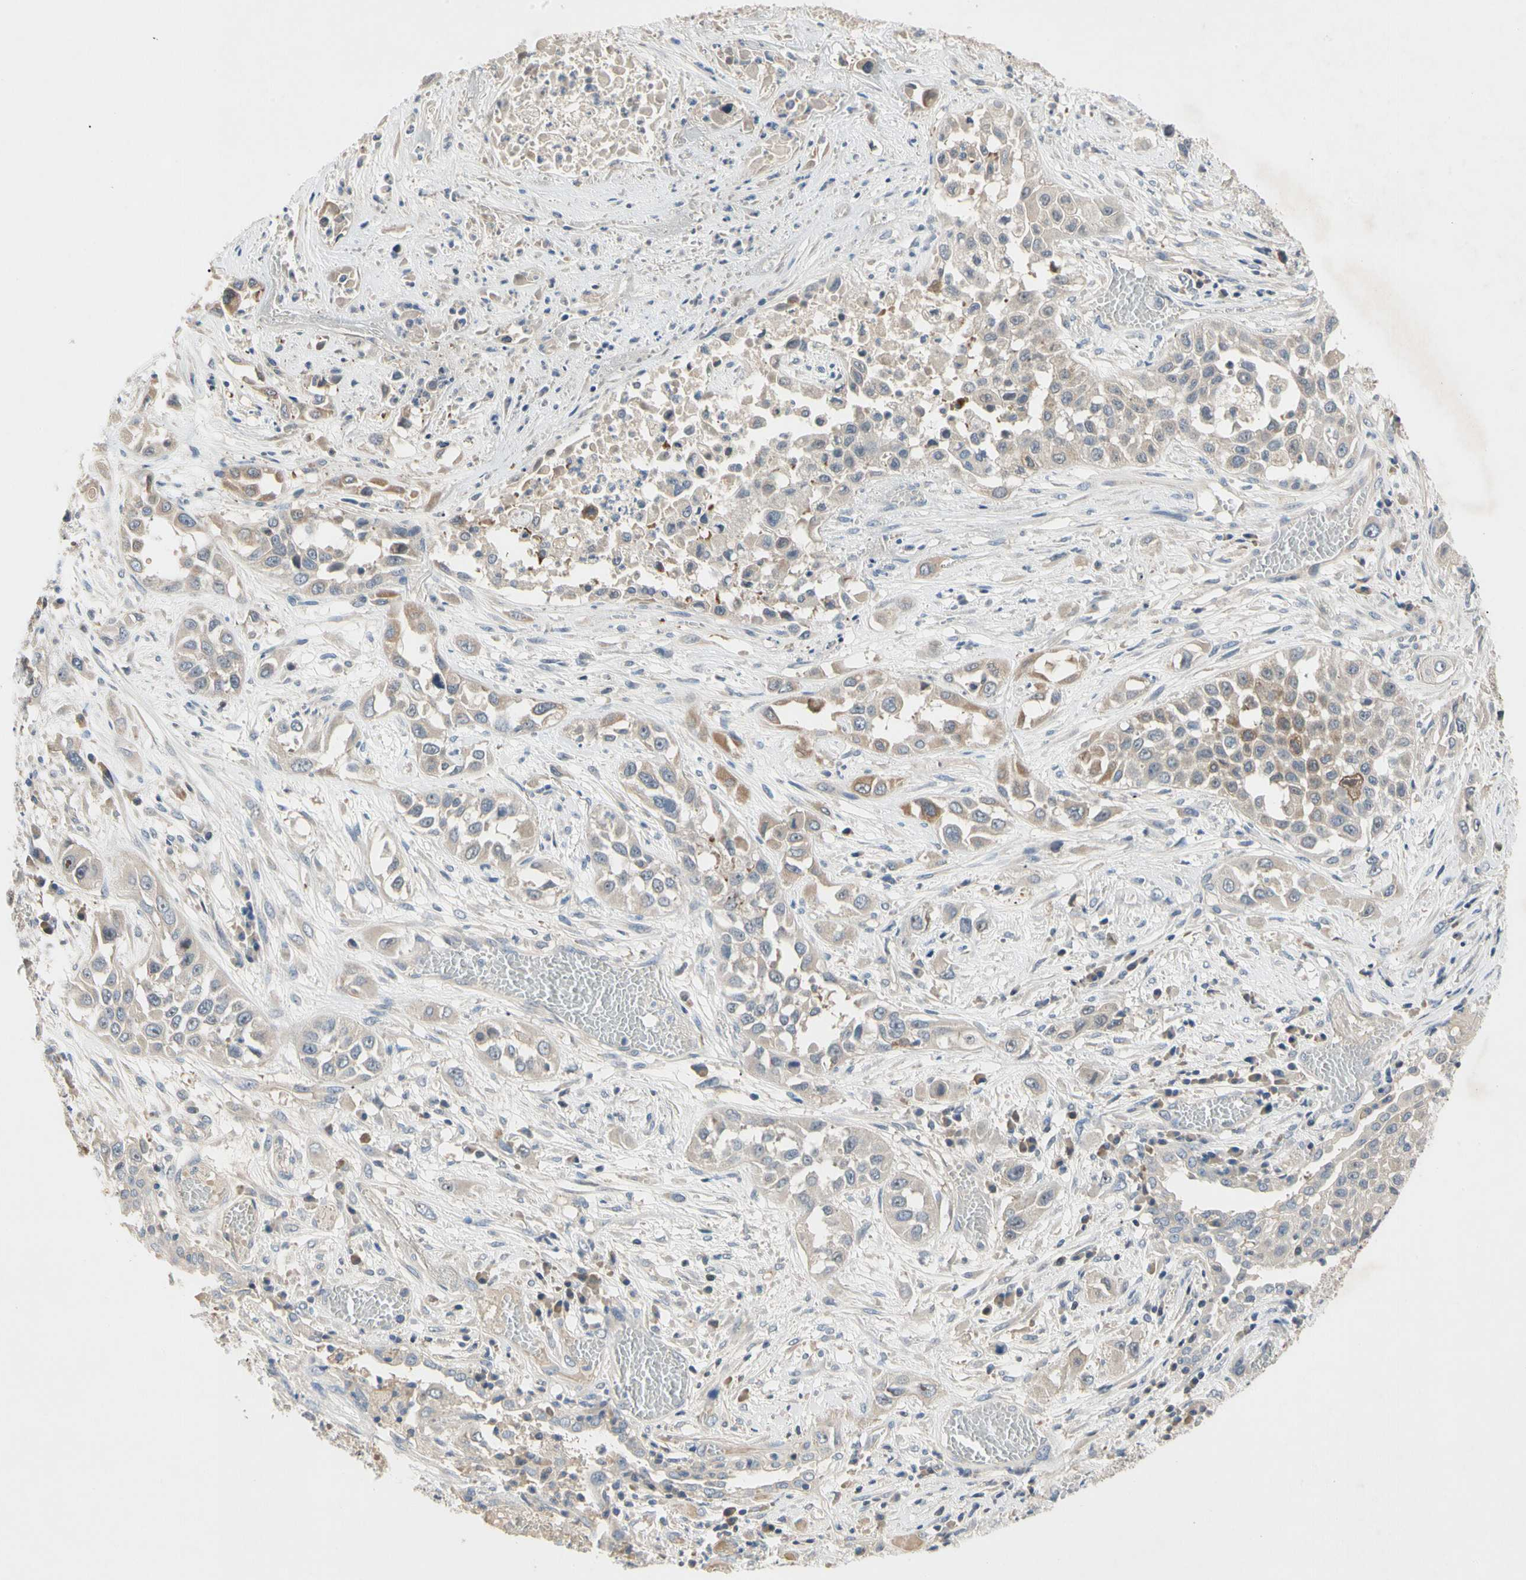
{"staining": {"intensity": "weak", "quantity": "25%-75%", "location": "cytoplasmic/membranous"}, "tissue": "lung cancer", "cell_type": "Tumor cells", "image_type": "cancer", "snomed": [{"axis": "morphology", "description": "Squamous cell carcinoma, NOS"}, {"axis": "topography", "description": "Lung"}], "caption": "Tumor cells demonstrate low levels of weak cytoplasmic/membranous expression in about 25%-75% of cells in lung squamous cell carcinoma. Ihc stains the protein in brown and the nuclei are stained blue.", "gene": "GAS6", "patient": {"sex": "male", "age": 71}}